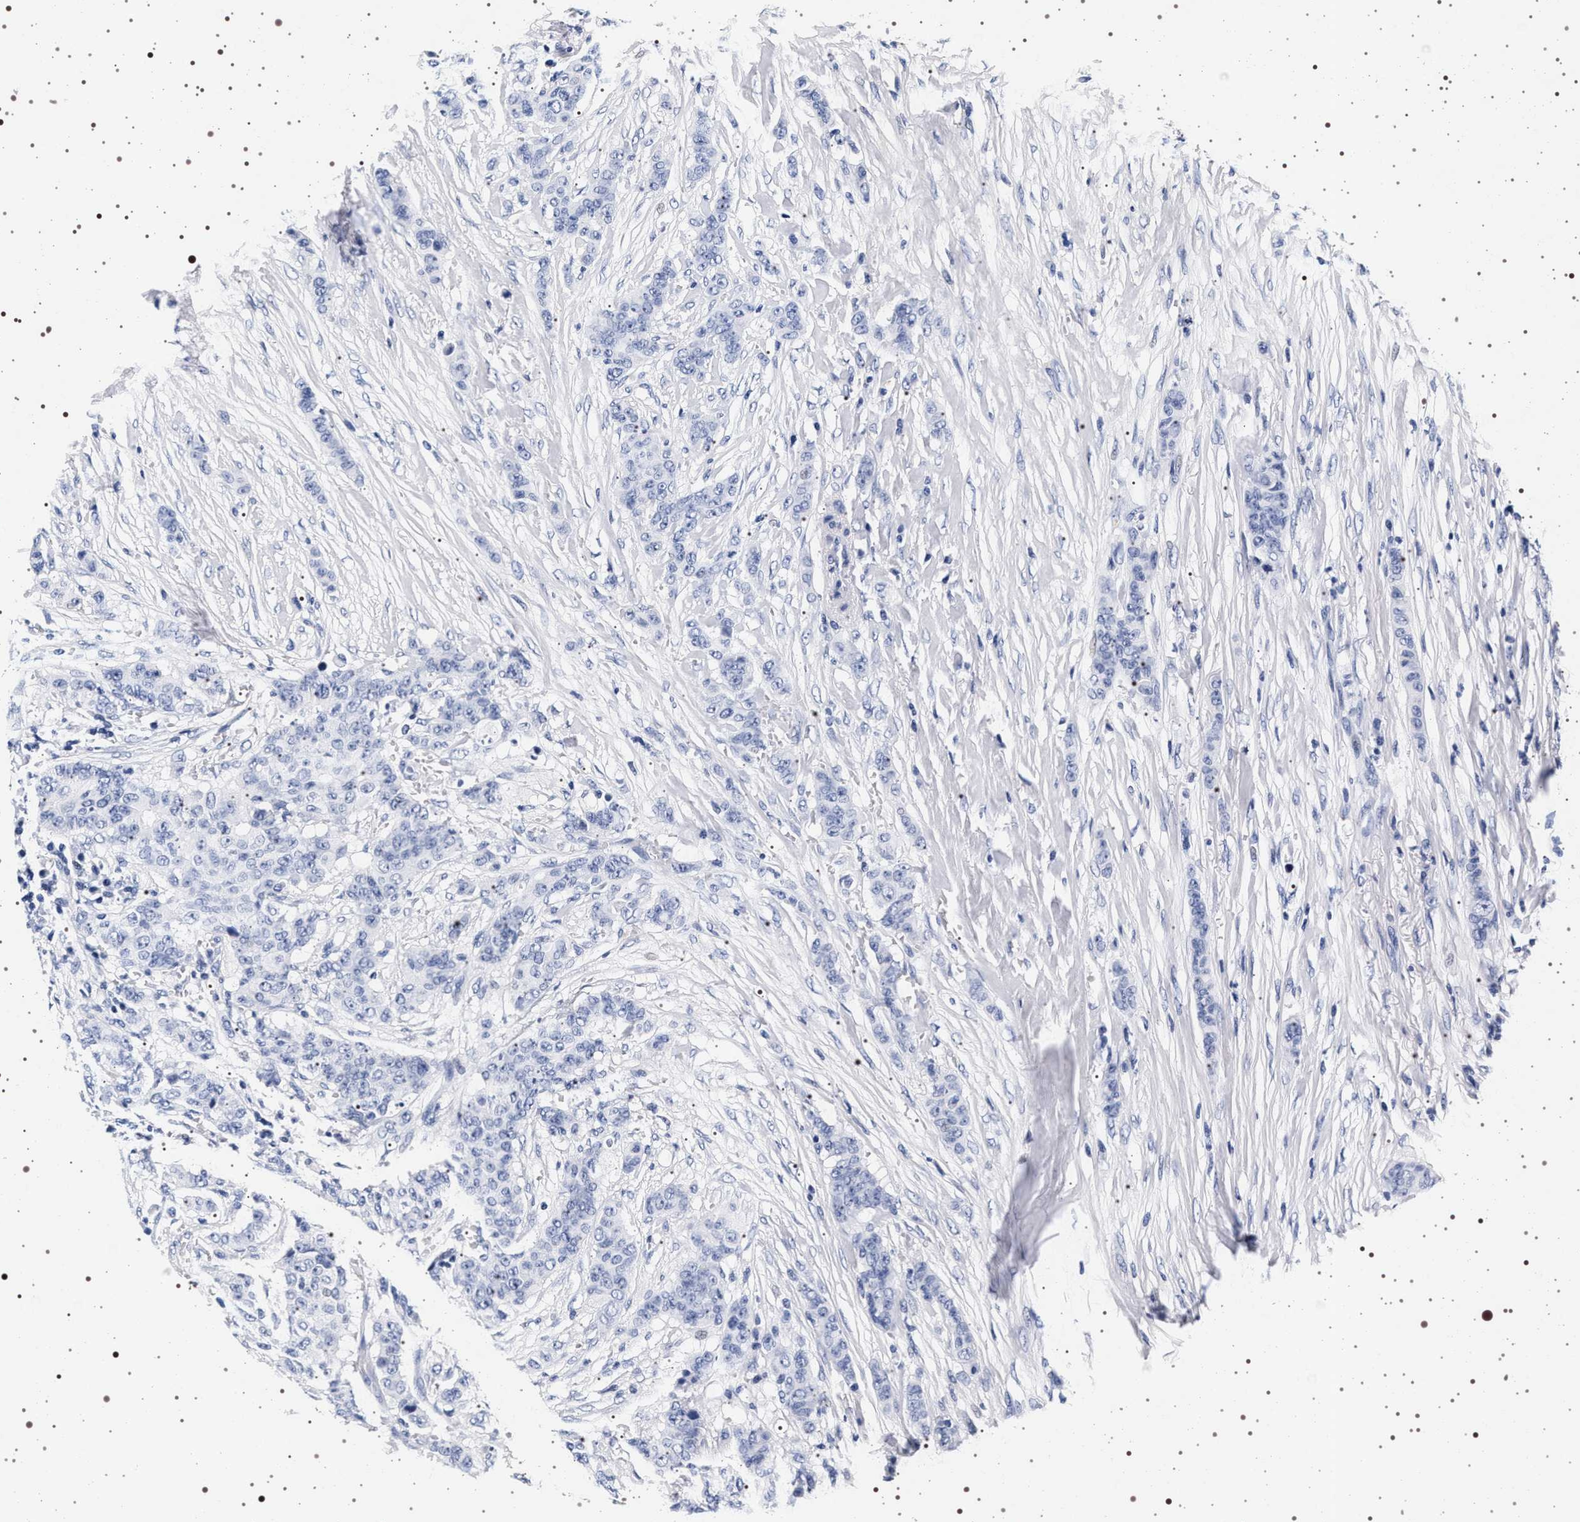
{"staining": {"intensity": "negative", "quantity": "none", "location": "none"}, "tissue": "breast cancer", "cell_type": "Tumor cells", "image_type": "cancer", "snomed": [{"axis": "morphology", "description": "Duct carcinoma"}, {"axis": "topography", "description": "Breast"}], "caption": "This is an immunohistochemistry (IHC) histopathology image of human breast cancer. There is no expression in tumor cells.", "gene": "SYN1", "patient": {"sex": "female", "age": 40}}